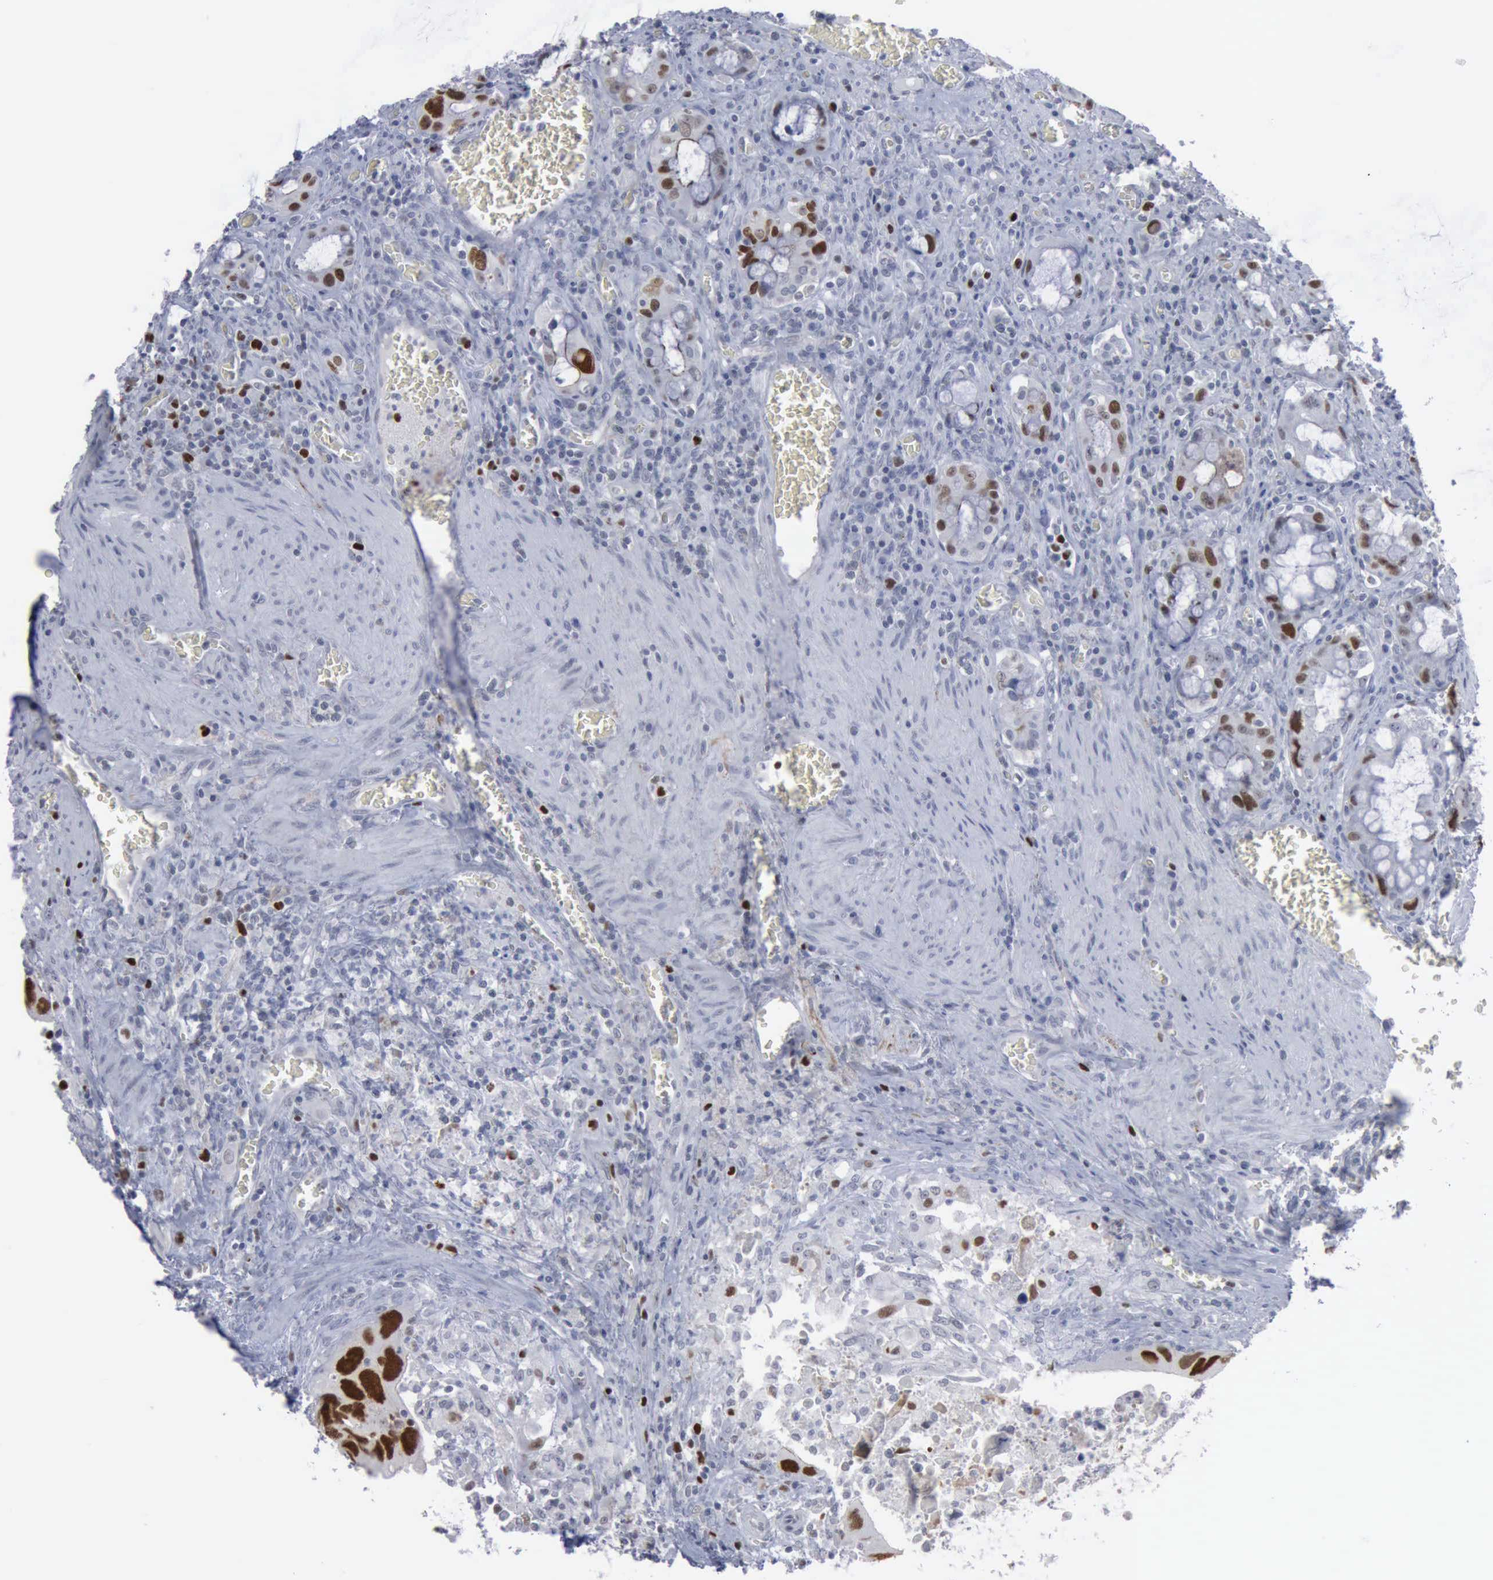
{"staining": {"intensity": "strong", "quantity": "25%-75%", "location": "nuclear"}, "tissue": "colorectal cancer", "cell_type": "Tumor cells", "image_type": "cancer", "snomed": [{"axis": "morphology", "description": "Adenocarcinoma, NOS"}, {"axis": "topography", "description": "Rectum"}], "caption": "Adenocarcinoma (colorectal) stained with IHC exhibits strong nuclear expression in about 25%-75% of tumor cells.", "gene": "MCM5", "patient": {"sex": "male", "age": 70}}